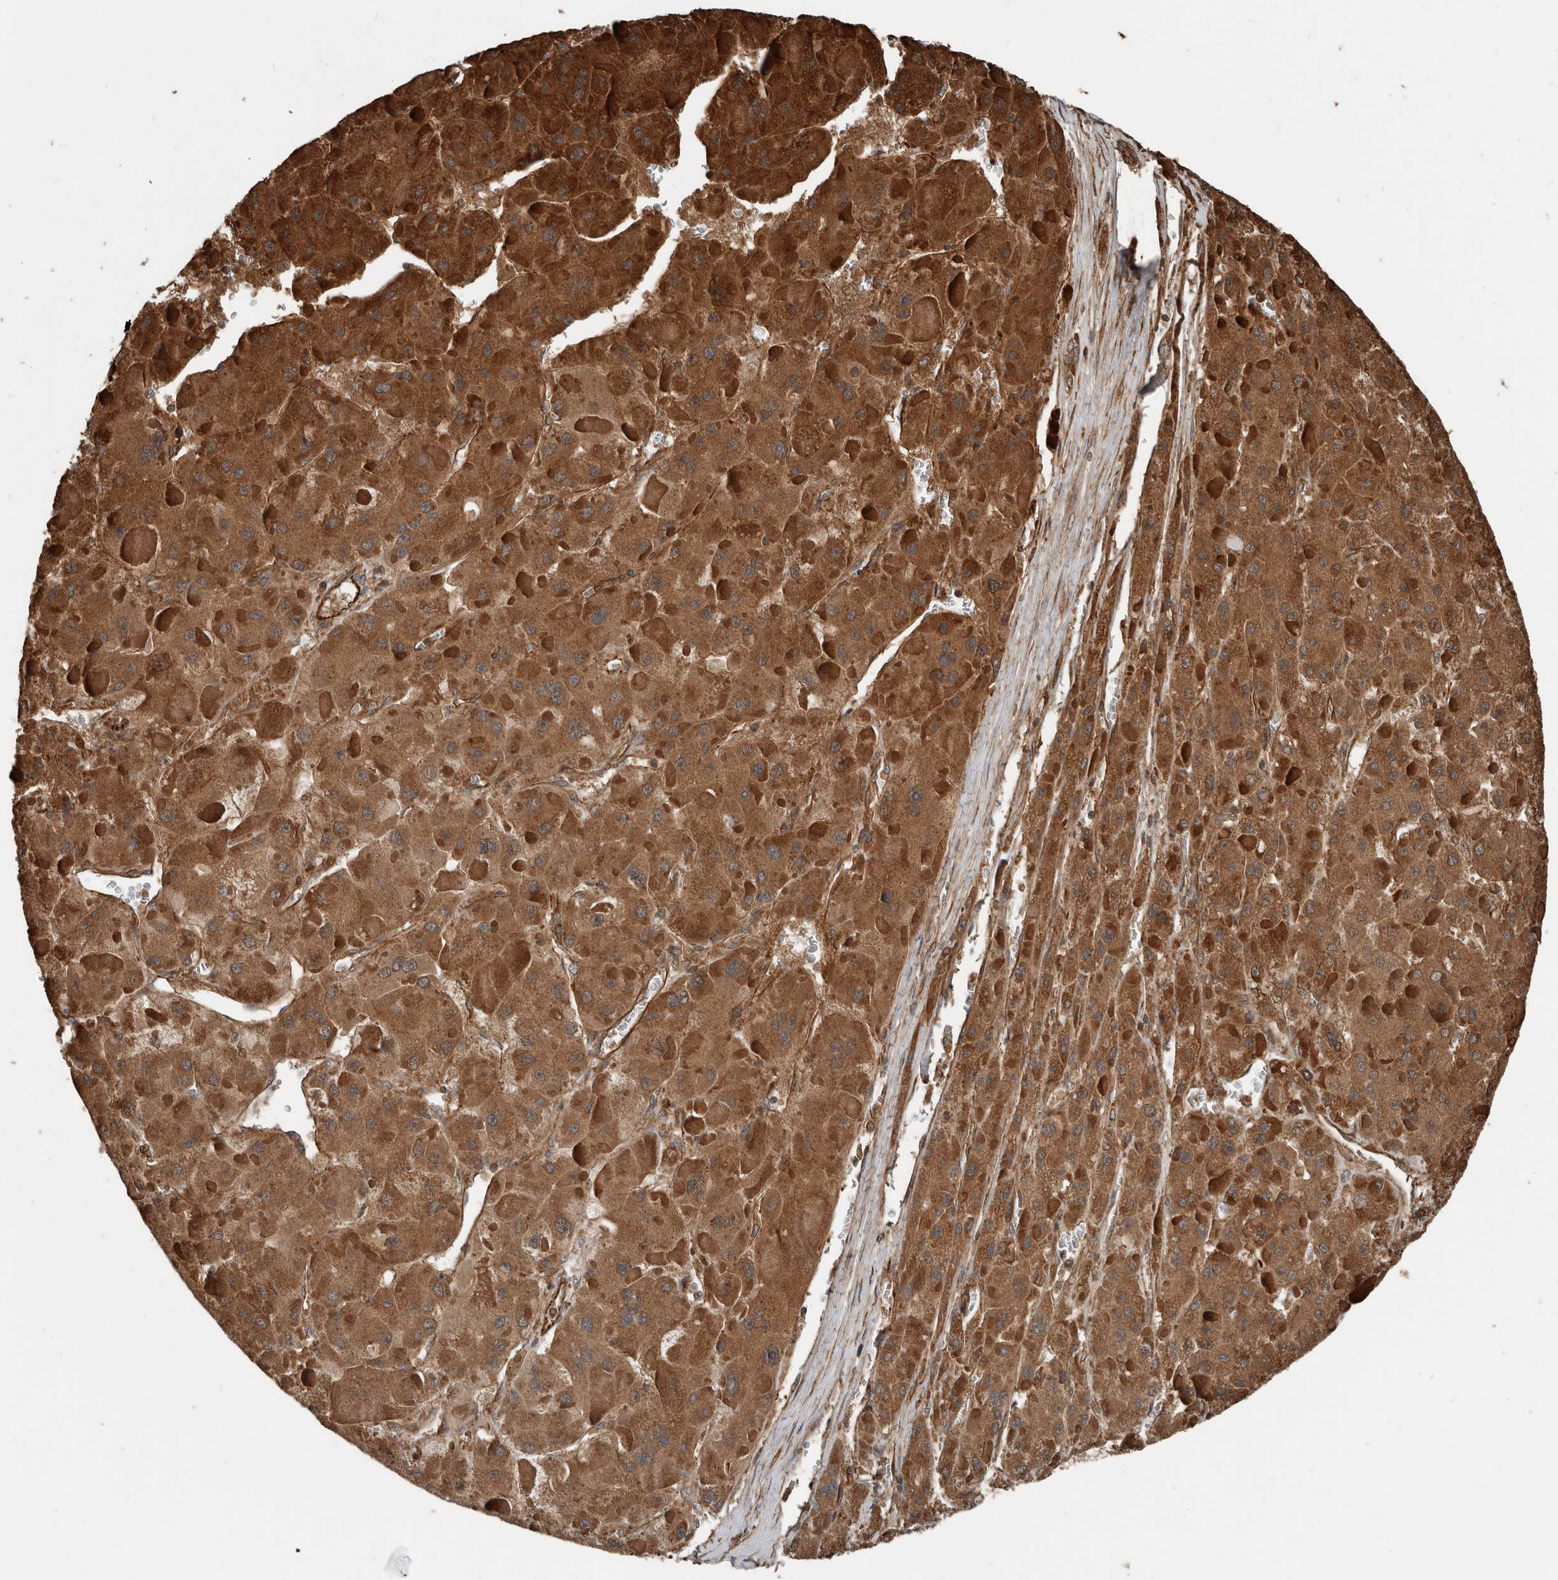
{"staining": {"intensity": "strong", "quantity": ">75%", "location": "cytoplasmic/membranous"}, "tissue": "liver cancer", "cell_type": "Tumor cells", "image_type": "cancer", "snomed": [{"axis": "morphology", "description": "Carcinoma, Hepatocellular, NOS"}, {"axis": "topography", "description": "Liver"}], "caption": "Immunohistochemical staining of human liver cancer (hepatocellular carcinoma) exhibits high levels of strong cytoplasmic/membranous protein staining in approximately >75% of tumor cells.", "gene": "YOD1", "patient": {"sex": "female", "age": 73}}